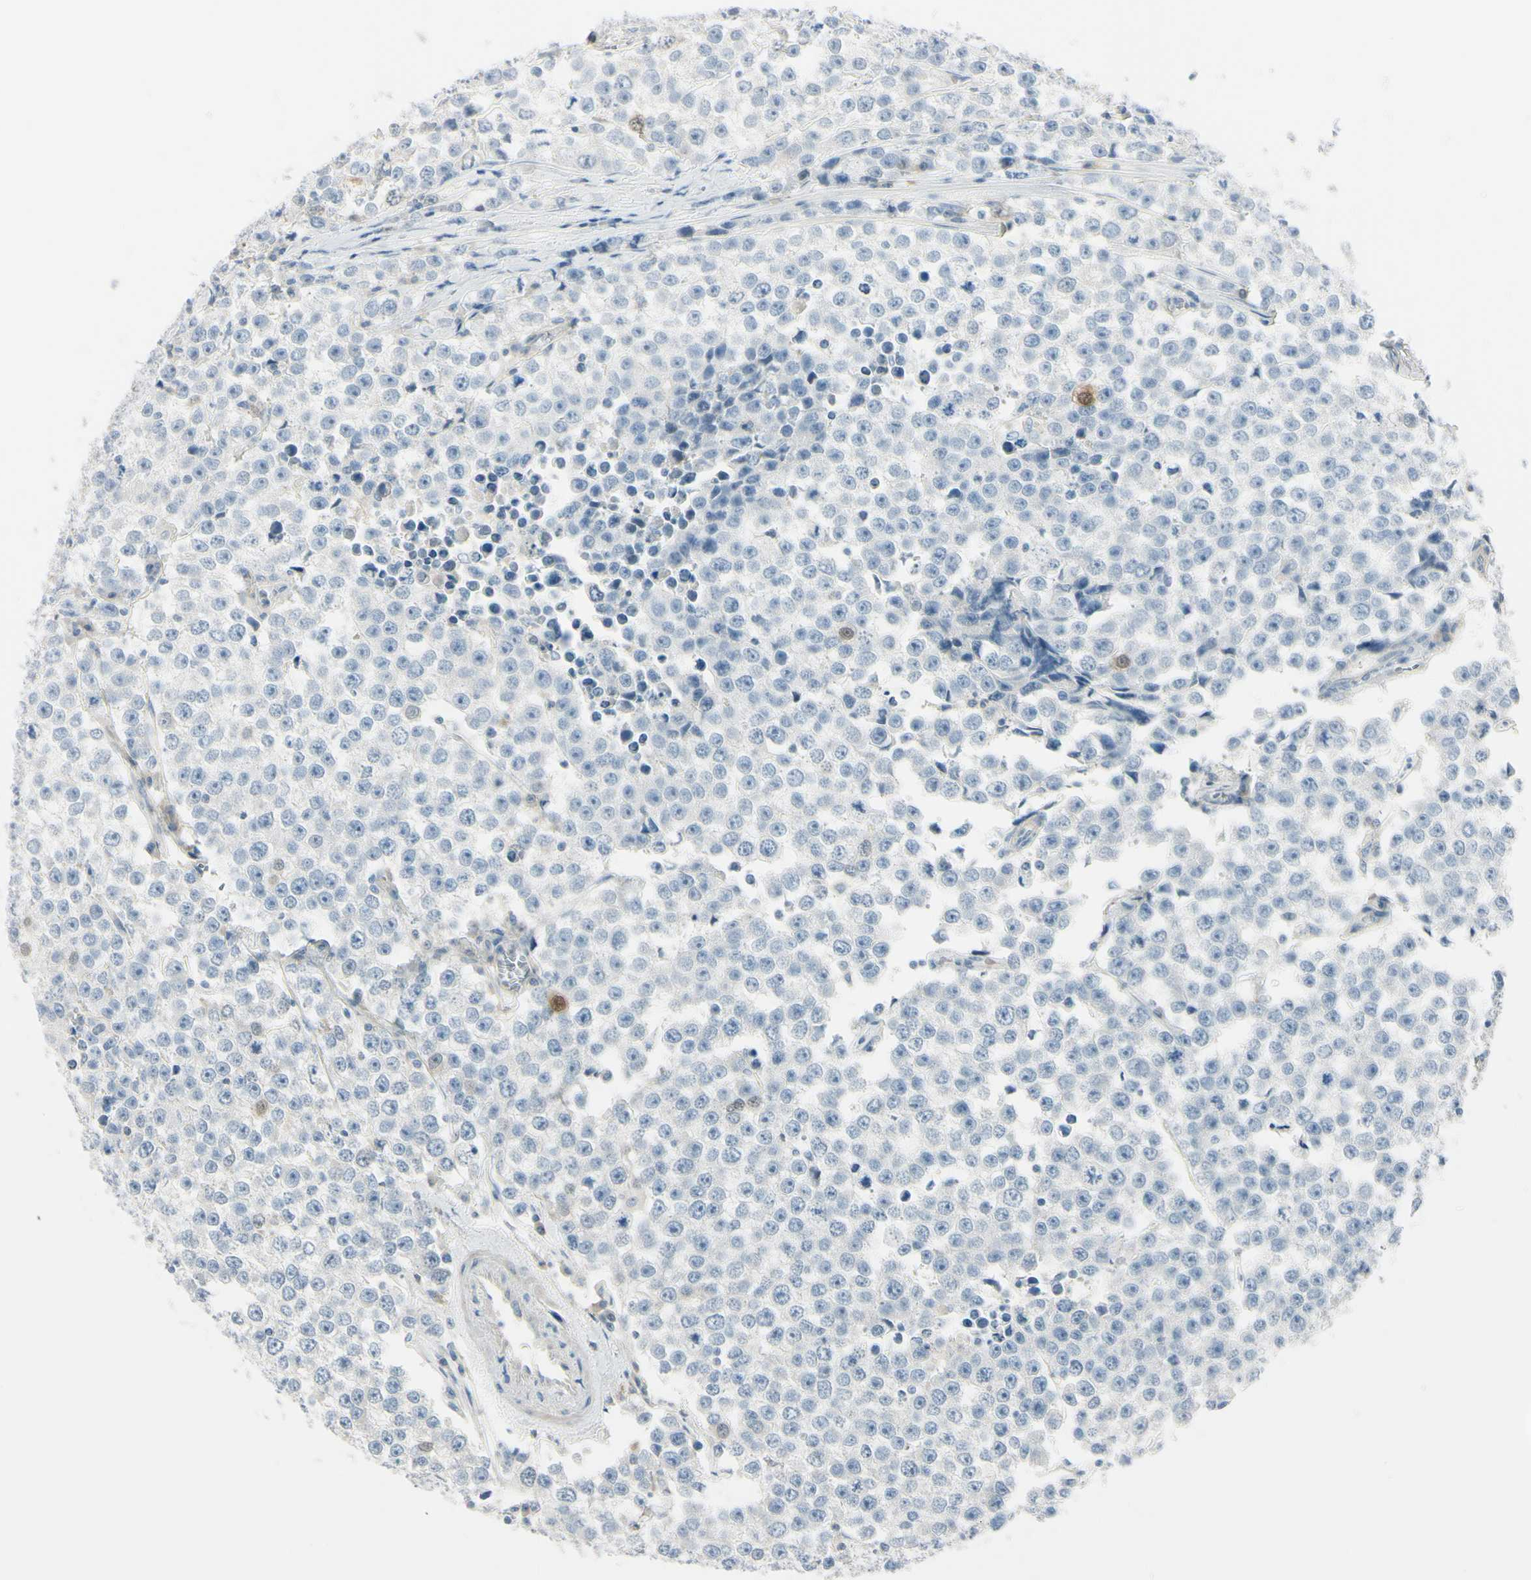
{"staining": {"intensity": "negative", "quantity": "none", "location": "none"}, "tissue": "testis cancer", "cell_type": "Tumor cells", "image_type": "cancer", "snomed": [{"axis": "morphology", "description": "Seminoma, NOS"}, {"axis": "morphology", "description": "Carcinoma, Embryonal, NOS"}, {"axis": "topography", "description": "Testis"}], "caption": "High magnification brightfield microscopy of testis cancer stained with DAB (brown) and counterstained with hematoxylin (blue): tumor cells show no significant expression.", "gene": "ASB9", "patient": {"sex": "male", "age": 52}}